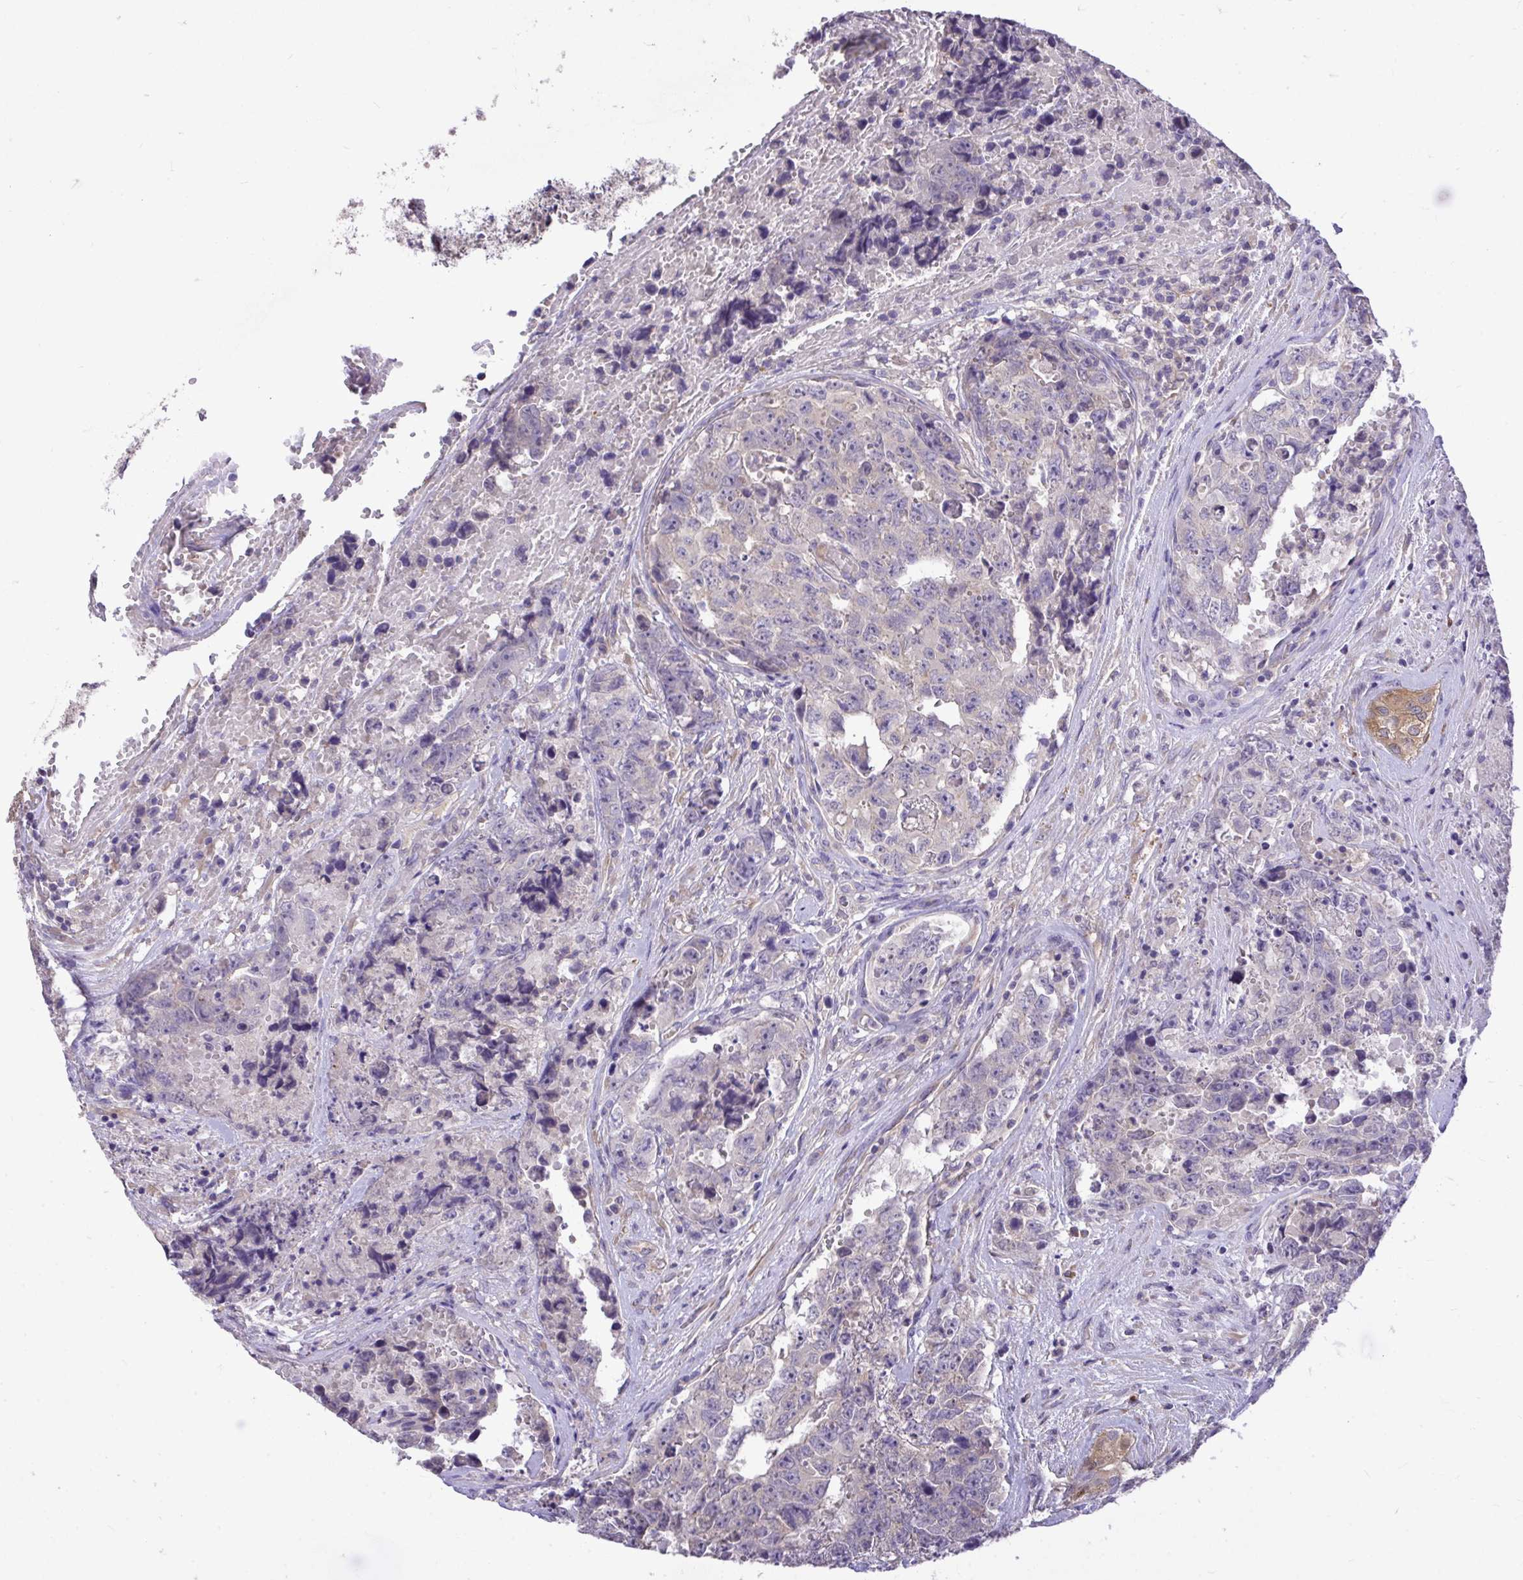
{"staining": {"intensity": "weak", "quantity": "<25%", "location": "cytoplasmic/membranous"}, "tissue": "testis cancer", "cell_type": "Tumor cells", "image_type": "cancer", "snomed": [{"axis": "morphology", "description": "Normal tissue, NOS"}, {"axis": "morphology", "description": "Carcinoma, Embryonal, NOS"}, {"axis": "topography", "description": "Testis"}, {"axis": "topography", "description": "Epididymis"}], "caption": "A histopathology image of embryonal carcinoma (testis) stained for a protein demonstrates no brown staining in tumor cells. (DAB (3,3'-diaminobenzidine) immunohistochemistry (IHC) with hematoxylin counter stain).", "gene": "MPC2", "patient": {"sex": "male", "age": 25}}